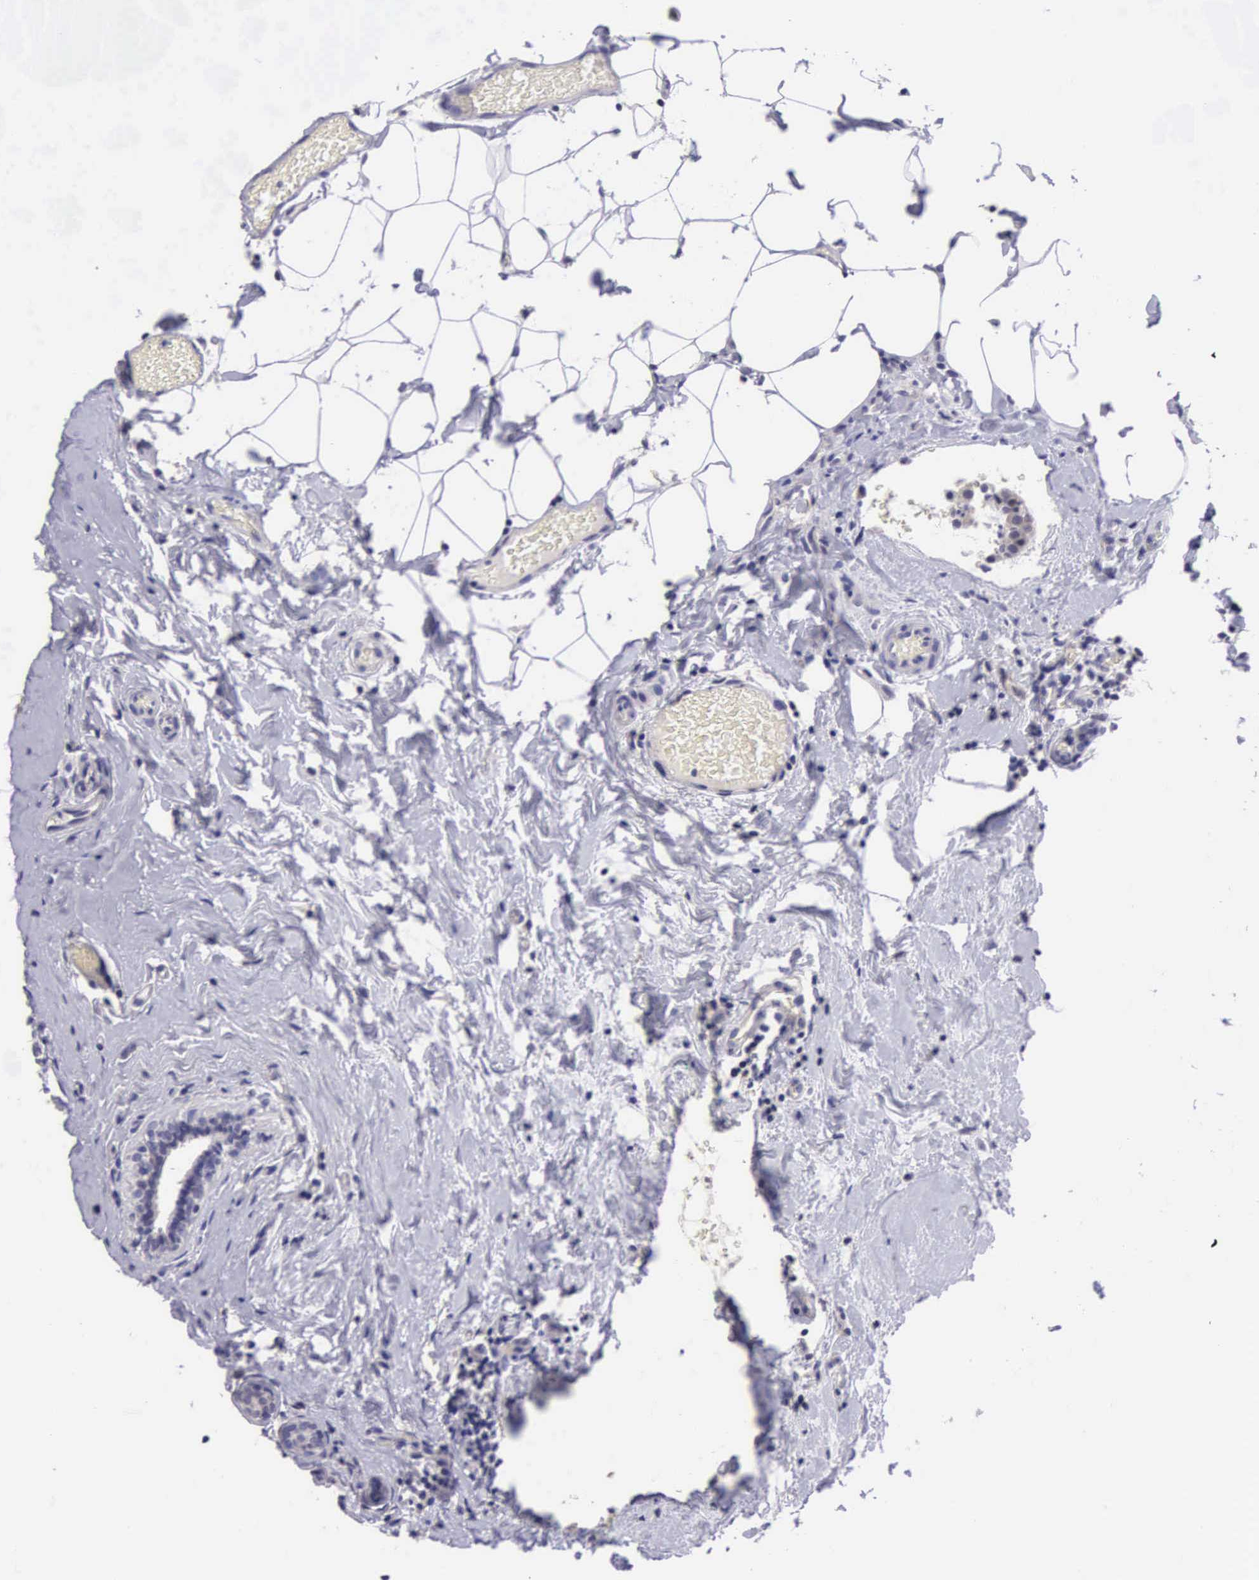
{"staining": {"intensity": "moderate", "quantity": "<25%", "location": "cytoplasmic/membranous"}, "tissue": "breast cancer", "cell_type": "Tumor cells", "image_type": "cancer", "snomed": [{"axis": "morphology", "description": "Duct carcinoma"}, {"axis": "topography", "description": "Breast"}], "caption": "Moderate cytoplasmic/membranous positivity for a protein is present in approximately <25% of tumor cells of invasive ductal carcinoma (breast) using immunohistochemistry.", "gene": "ARG2", "patient": {"sex": "female", "age": 45}}